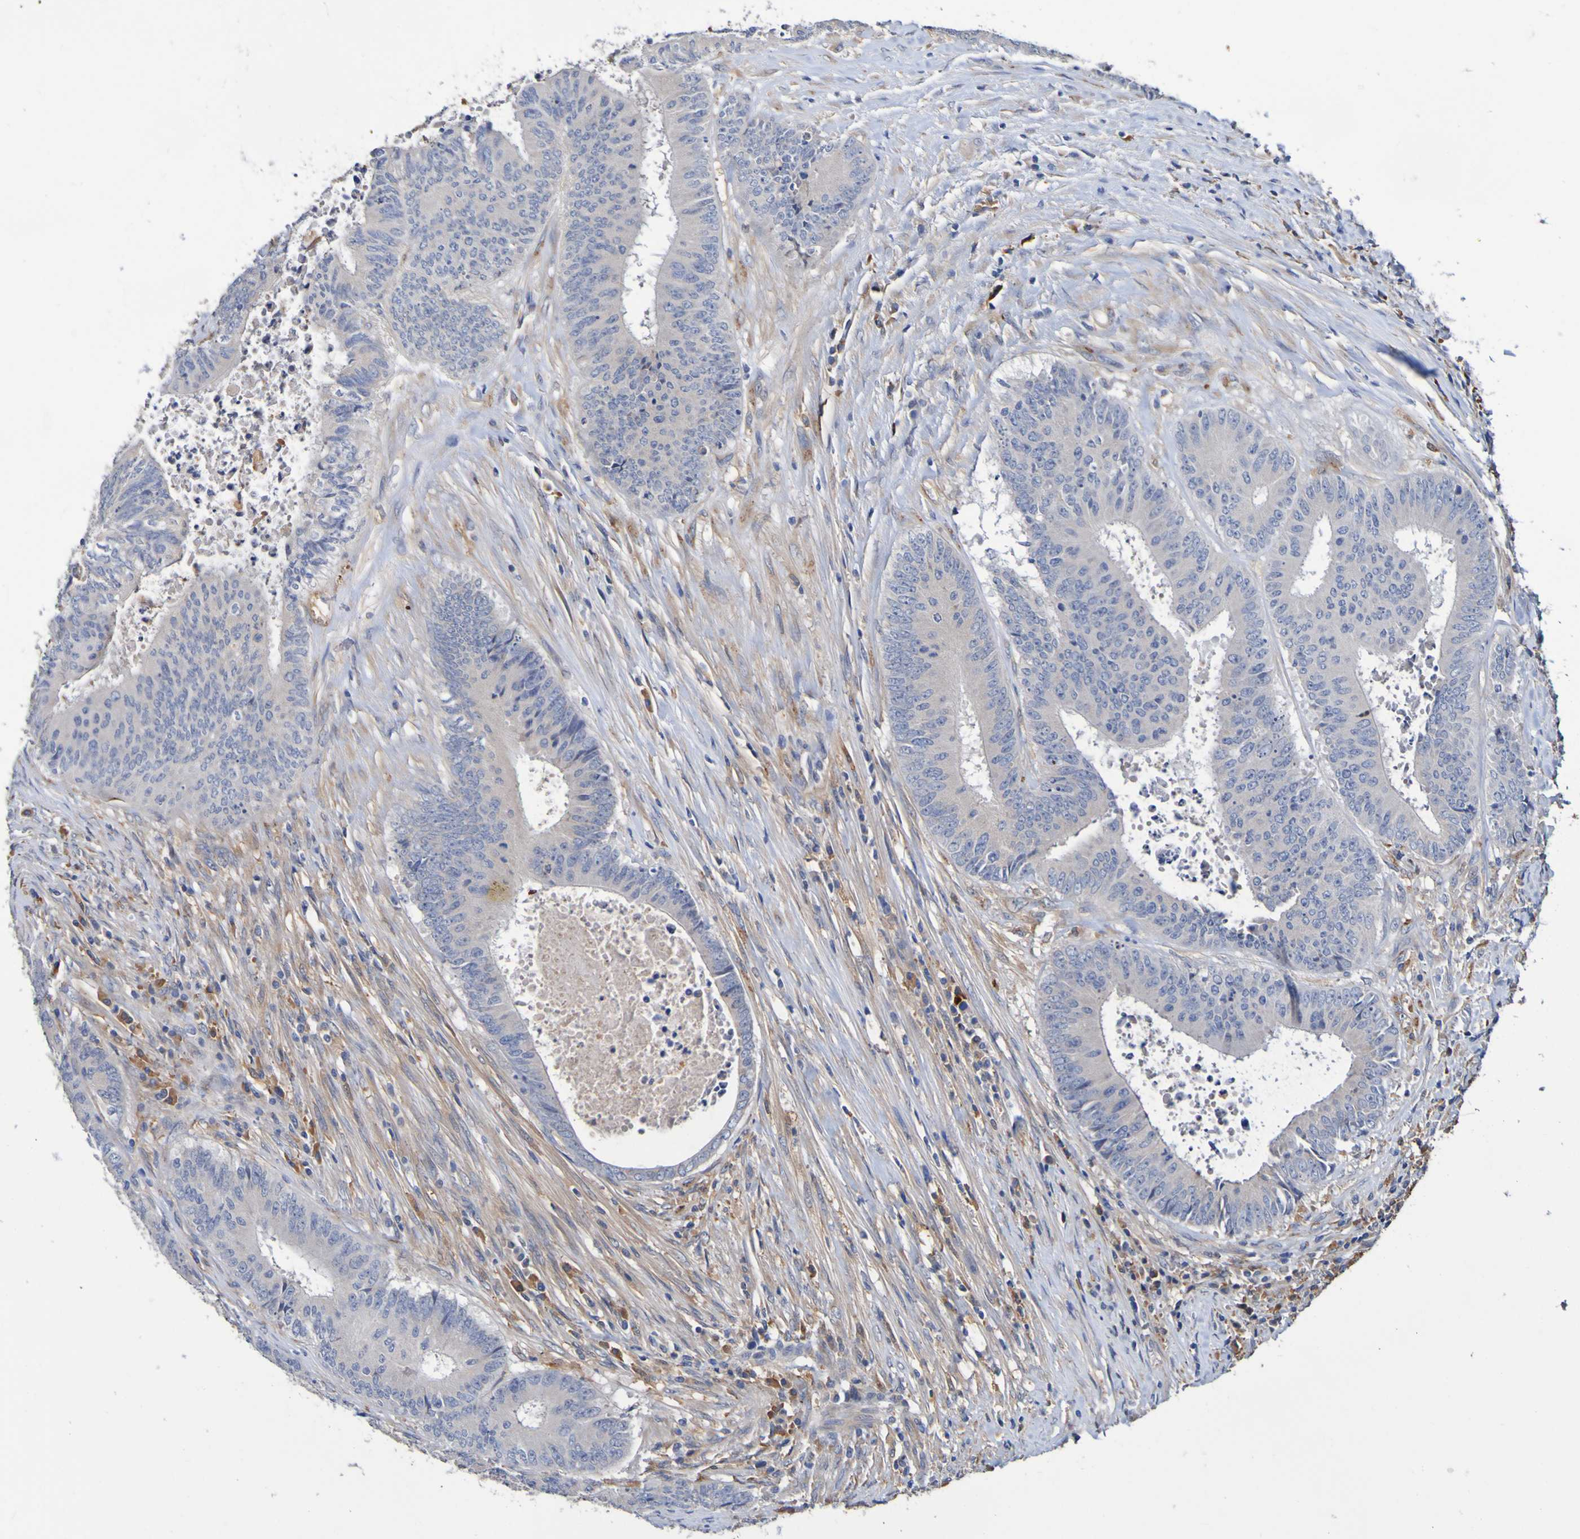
{"staining": {"intensity": "weak", "quantity": ">75%", "location": "cytoplasmic/membranous"}, "tissue": "colorectal cancer", "cell_type": "Tumor cells", "image_type": "cancer", "snomed": [{"axis": "morphology", "description": "Adenocarcinoma, NOS"}, {"axis": "topography", "description": "Rectum"}], "caption": "The histopathology image reveals a brown stain indicating the presence of a protein in the cytoplasmic/membranous of tumor cells in colorectal cancer (adenocarcinoma).", "gene": "METAP2", "patient": {"sex": "male", "age": 72}}